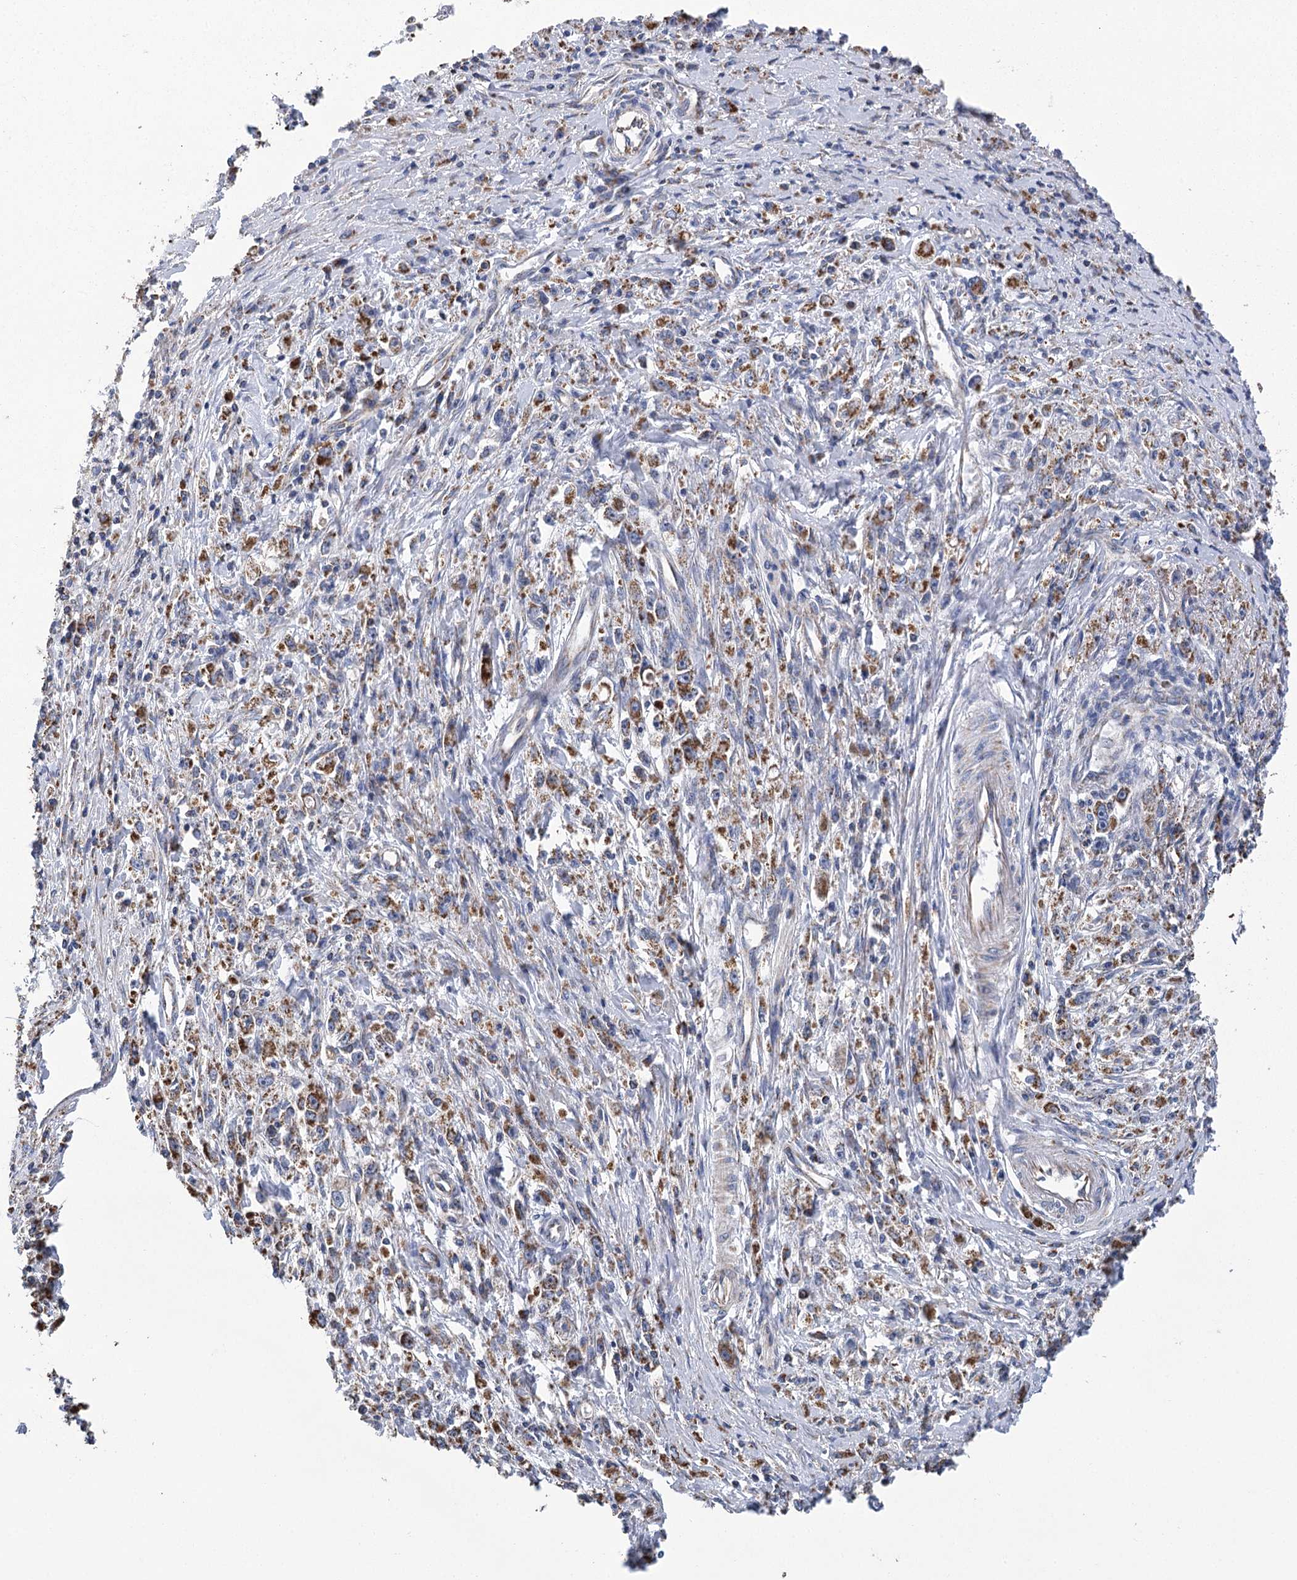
{"staining": {"intensity": "moderate", "quantity": ">75%", "location": "cytoplasmic/membranous"}, "tissue": "stomach cancer", "cell_type": "Tumor cells", "image_type": "cancer", "snomed": [{"axis": "morphology", "description": "Adenocarcinoma, NOS"}, {"axis": "topography", "description": "Stomach"}], "caption": "Immunohistochemical staining of human stomach cancer reveals moderate cytoplasmic/membranous protein staining in about >75% of tumor cells.", "gene": "CCDC73", "patient": {"sex": "female", "age": 59}}